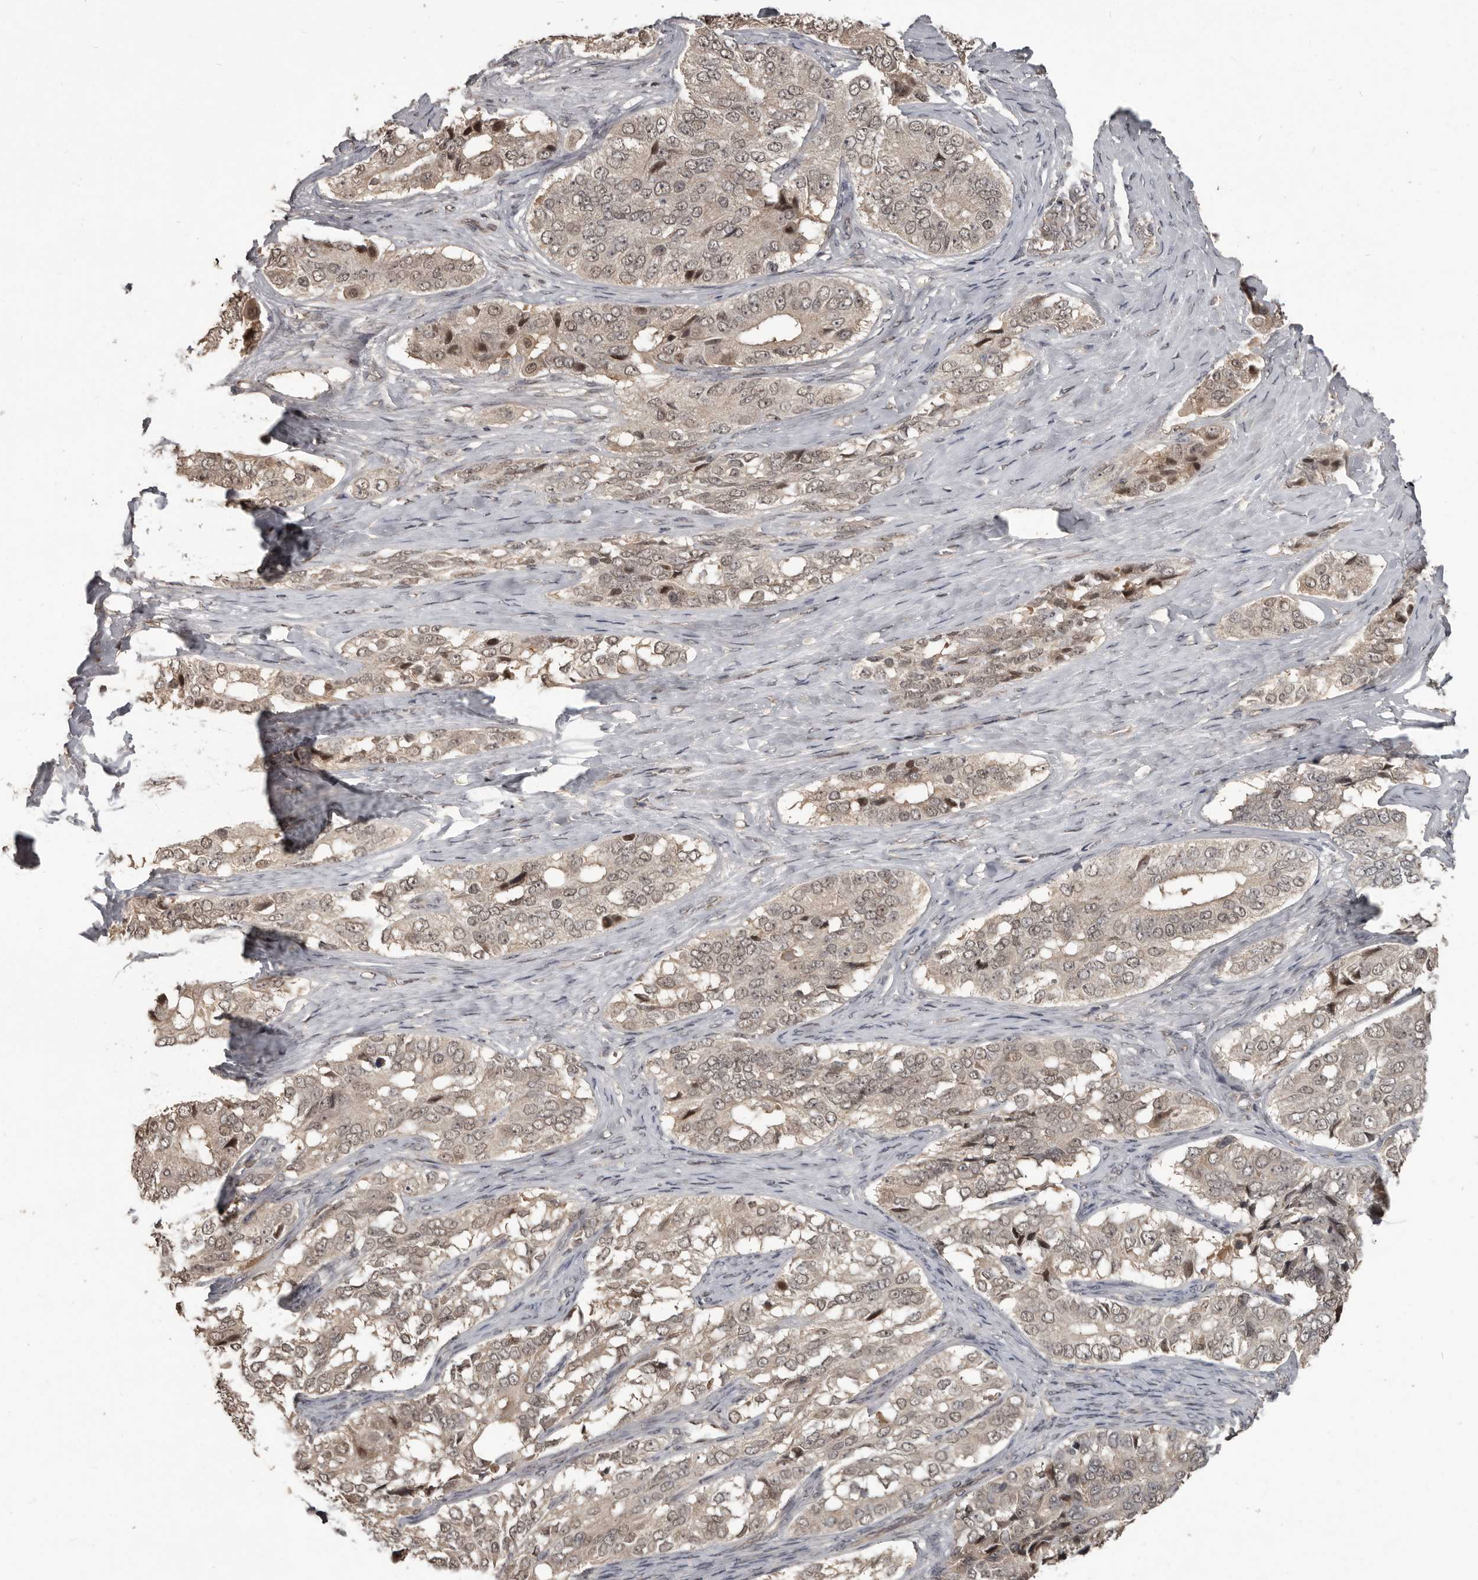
{"staining": {"intensity": "moderate", "quantity": "<25%", "location": "nuclear"}, "tissue": "ovarian cancer", "cell_type": "Tumor cells", "image_type": "cancer", "snomed": [{"axis": "morphology", "description": "Carcinoma, endometroid"}, {"axis": "topography", "description": "Ovary"}], "caption": "IHC (DAB (3,3'-diaminobenzidine)) staining of human ovarian cancer (endometroid carcinoma) exhibits moderate nuclear protein positivity in about <25% of tumor cells.", "gene": "ZFP14", "patient": {"sex": "female", "age": 51}}